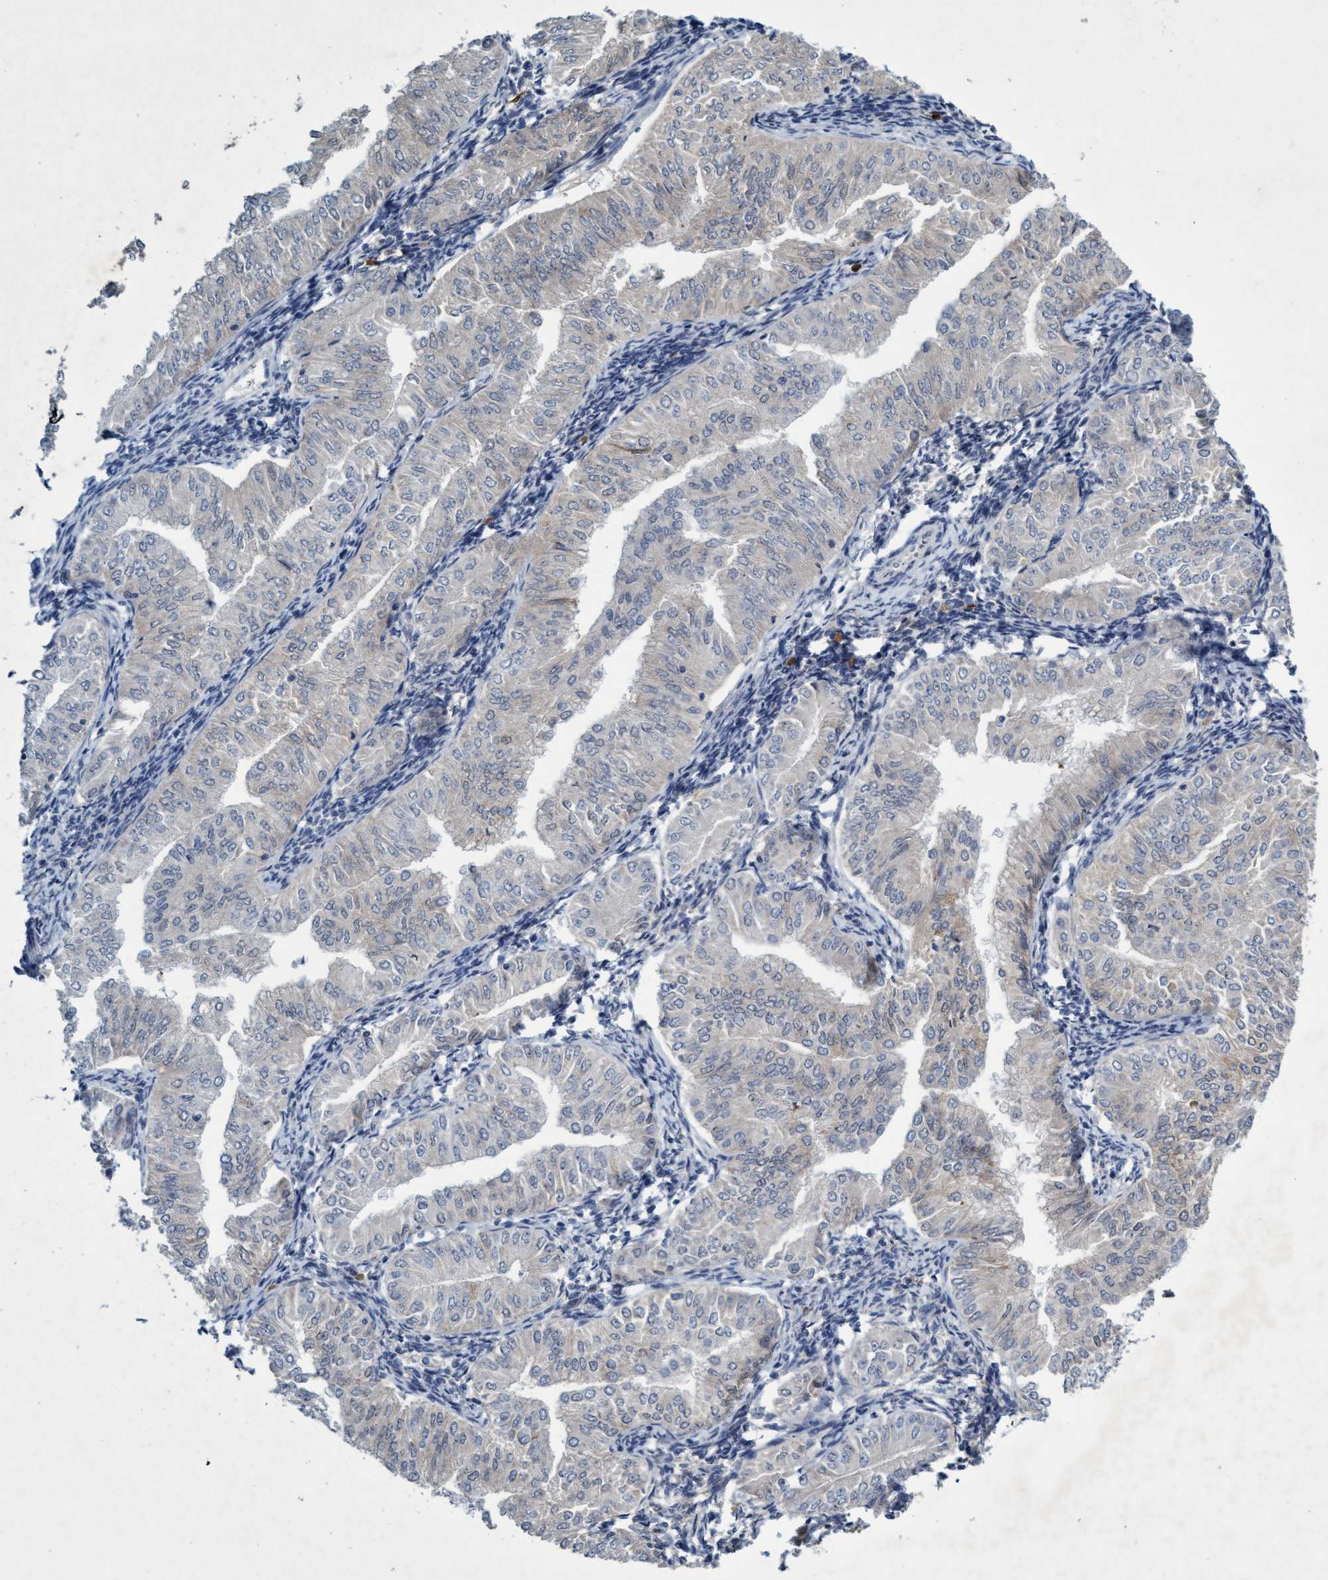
{"staining": {"intensity": "negative", "quantity": "none", "location": "none"}, "tissue": "endometrial cancer", "cell_type": "Tumor cells", "image_type": "cancer", "snomed": [{"axis": "morphology", "description": "Normal tissue, NOS"}, {"axis": "morphology", "description": "Adenocarcinoma, NOS"}, {"axis": "topography", "description": "Endometrium"}], "caption": "Tumor cells show no significant protein expression in adenocarcinoma (endometrial).", "gene": "RNF208", "patient": {"sex": "female", "age": 53}}